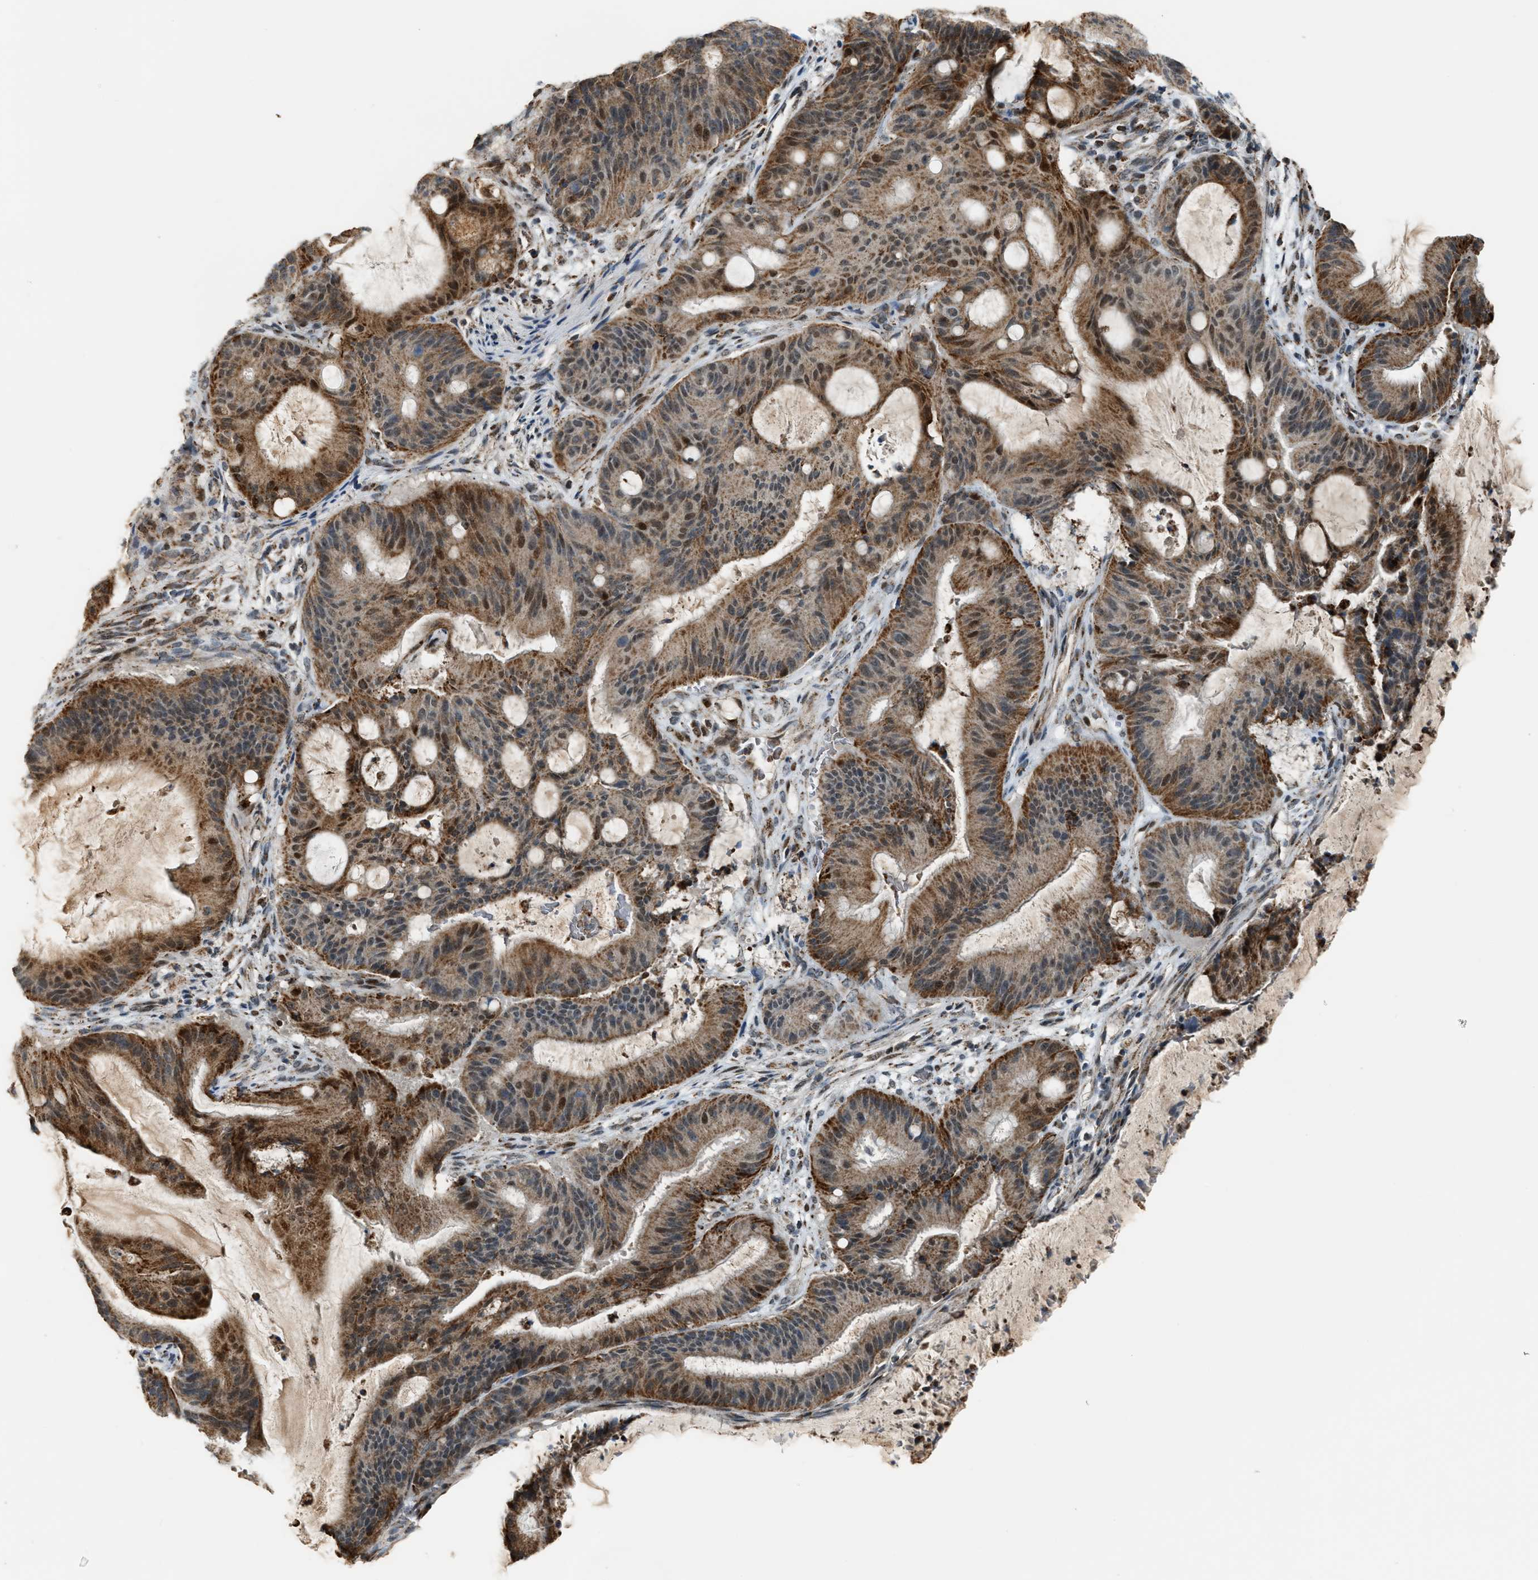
{"staining": {"intensity": "moderate", "quantity": ">75%", "location": "cytoplasmic/membranous"}, "tissue": "liver cancer", "cell_type": "Tumor cells", "image_type": "cancer", "snomed": [{"axis": "morphology", "description": "Normal tissue, NOS"}, {"axis": "morphology", "description": "Cholangiocarcinoma"}, {"axis": "topography", "description": "Liver"}, {"axis": "topography", "description": "Peripheral nerve tissue"}], "caption": "Brown immunohistochemical staining in cholangiocarcinoma (liver) shows moderate cytoplasmic/membranous positivity in approximately >75% of tumor cells.", "gene": "CHN2", "patient": {"sex": "female", "age": 73}}